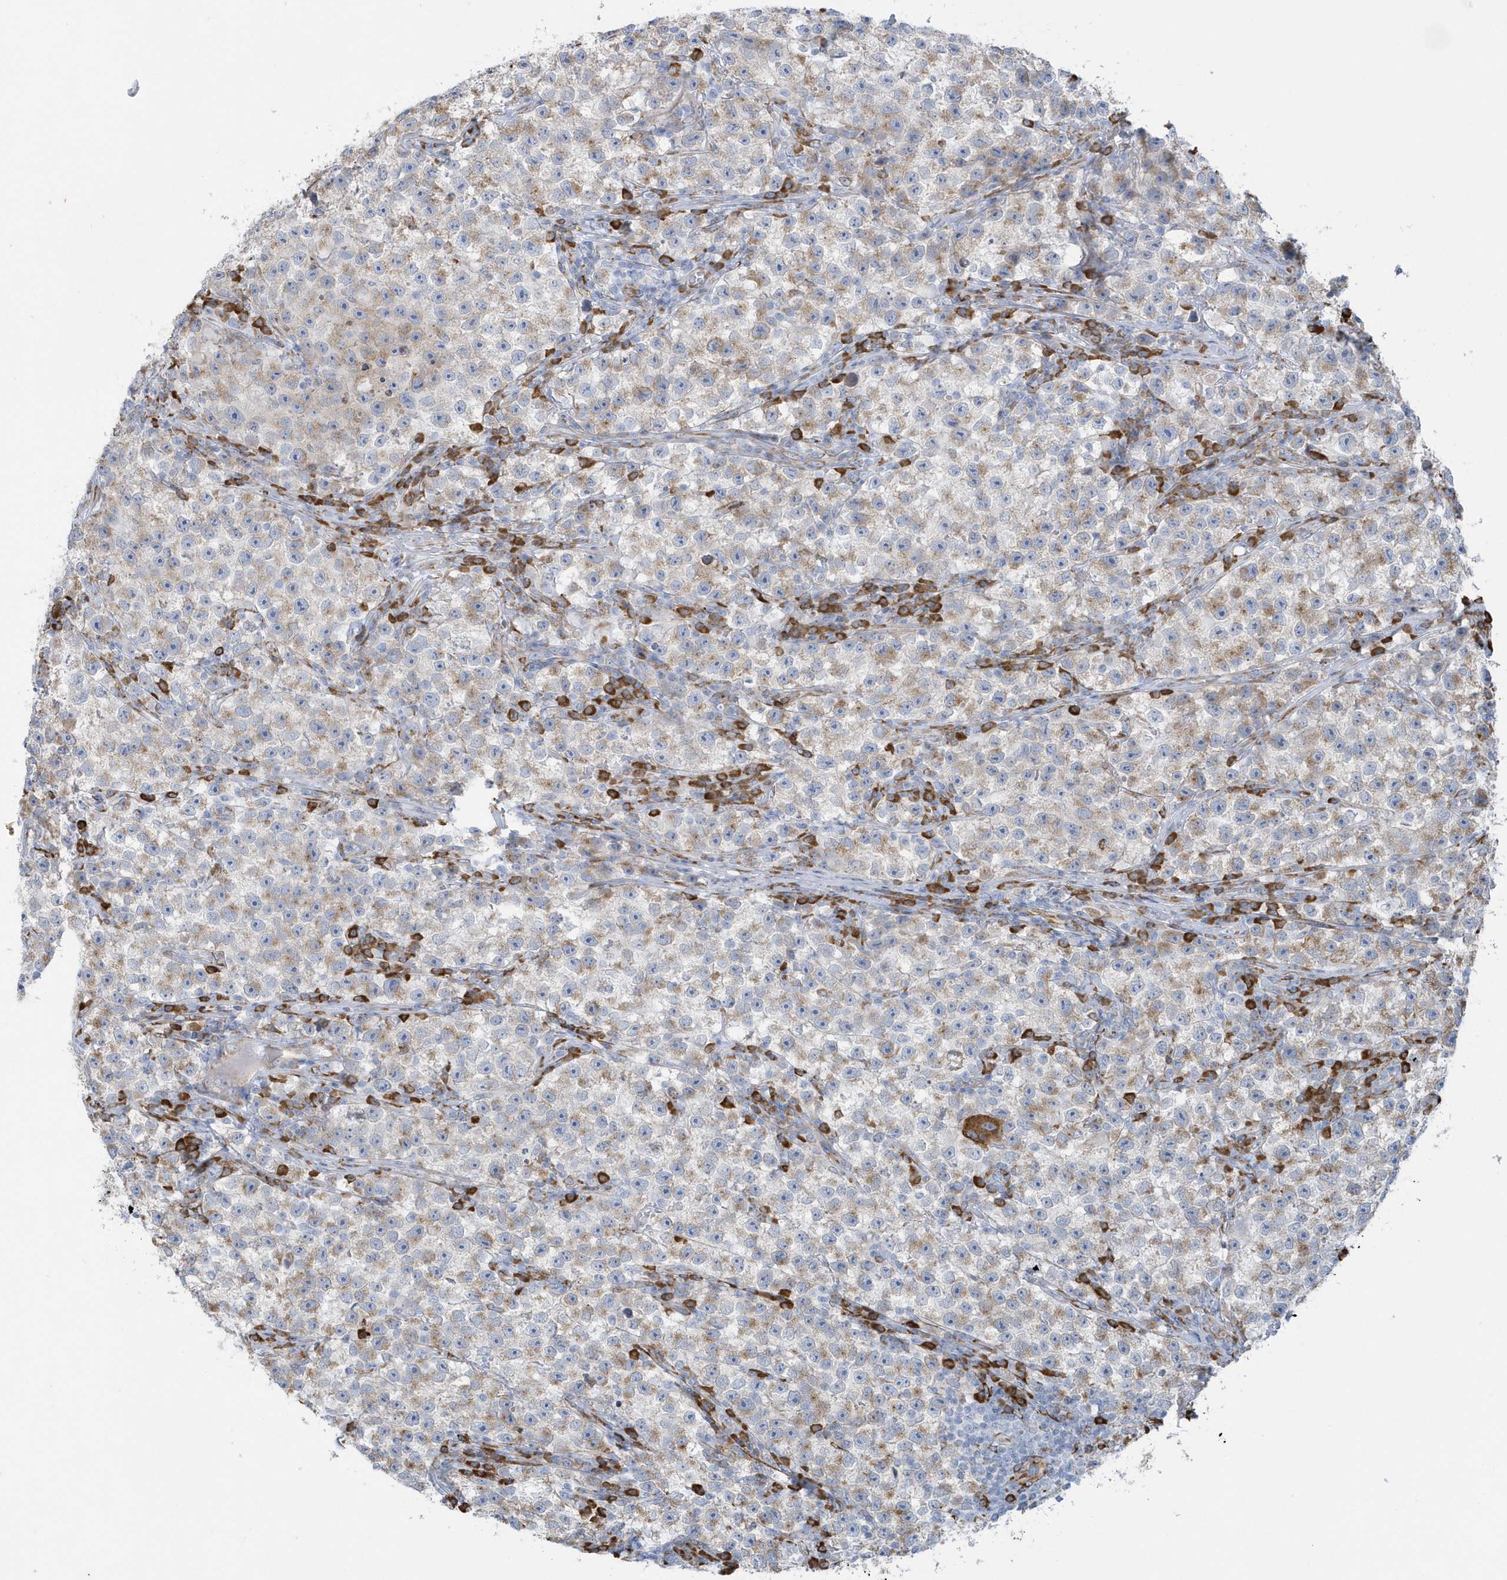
{"staining": {"intensity": "weak", "quantity": "25%-75%", "location": "cytoplasmic/membranous"}, "tissue": "testis cancer", "cell_type": "Tumor cells", "image_type": "cancer", "snomed": [{"axis": "morphology", "description": "Seminoma, NOS"}, {"axis": "topography", "description": "Testis"}], "caption": "Immunohistochemistry of testis cancer reveals low levels of weak cytoplasmic/membranous positivity in about 25%-75% of tumor cells.", "gene": "DCAF1", "patient": {"sex": "male", "age": 22}}